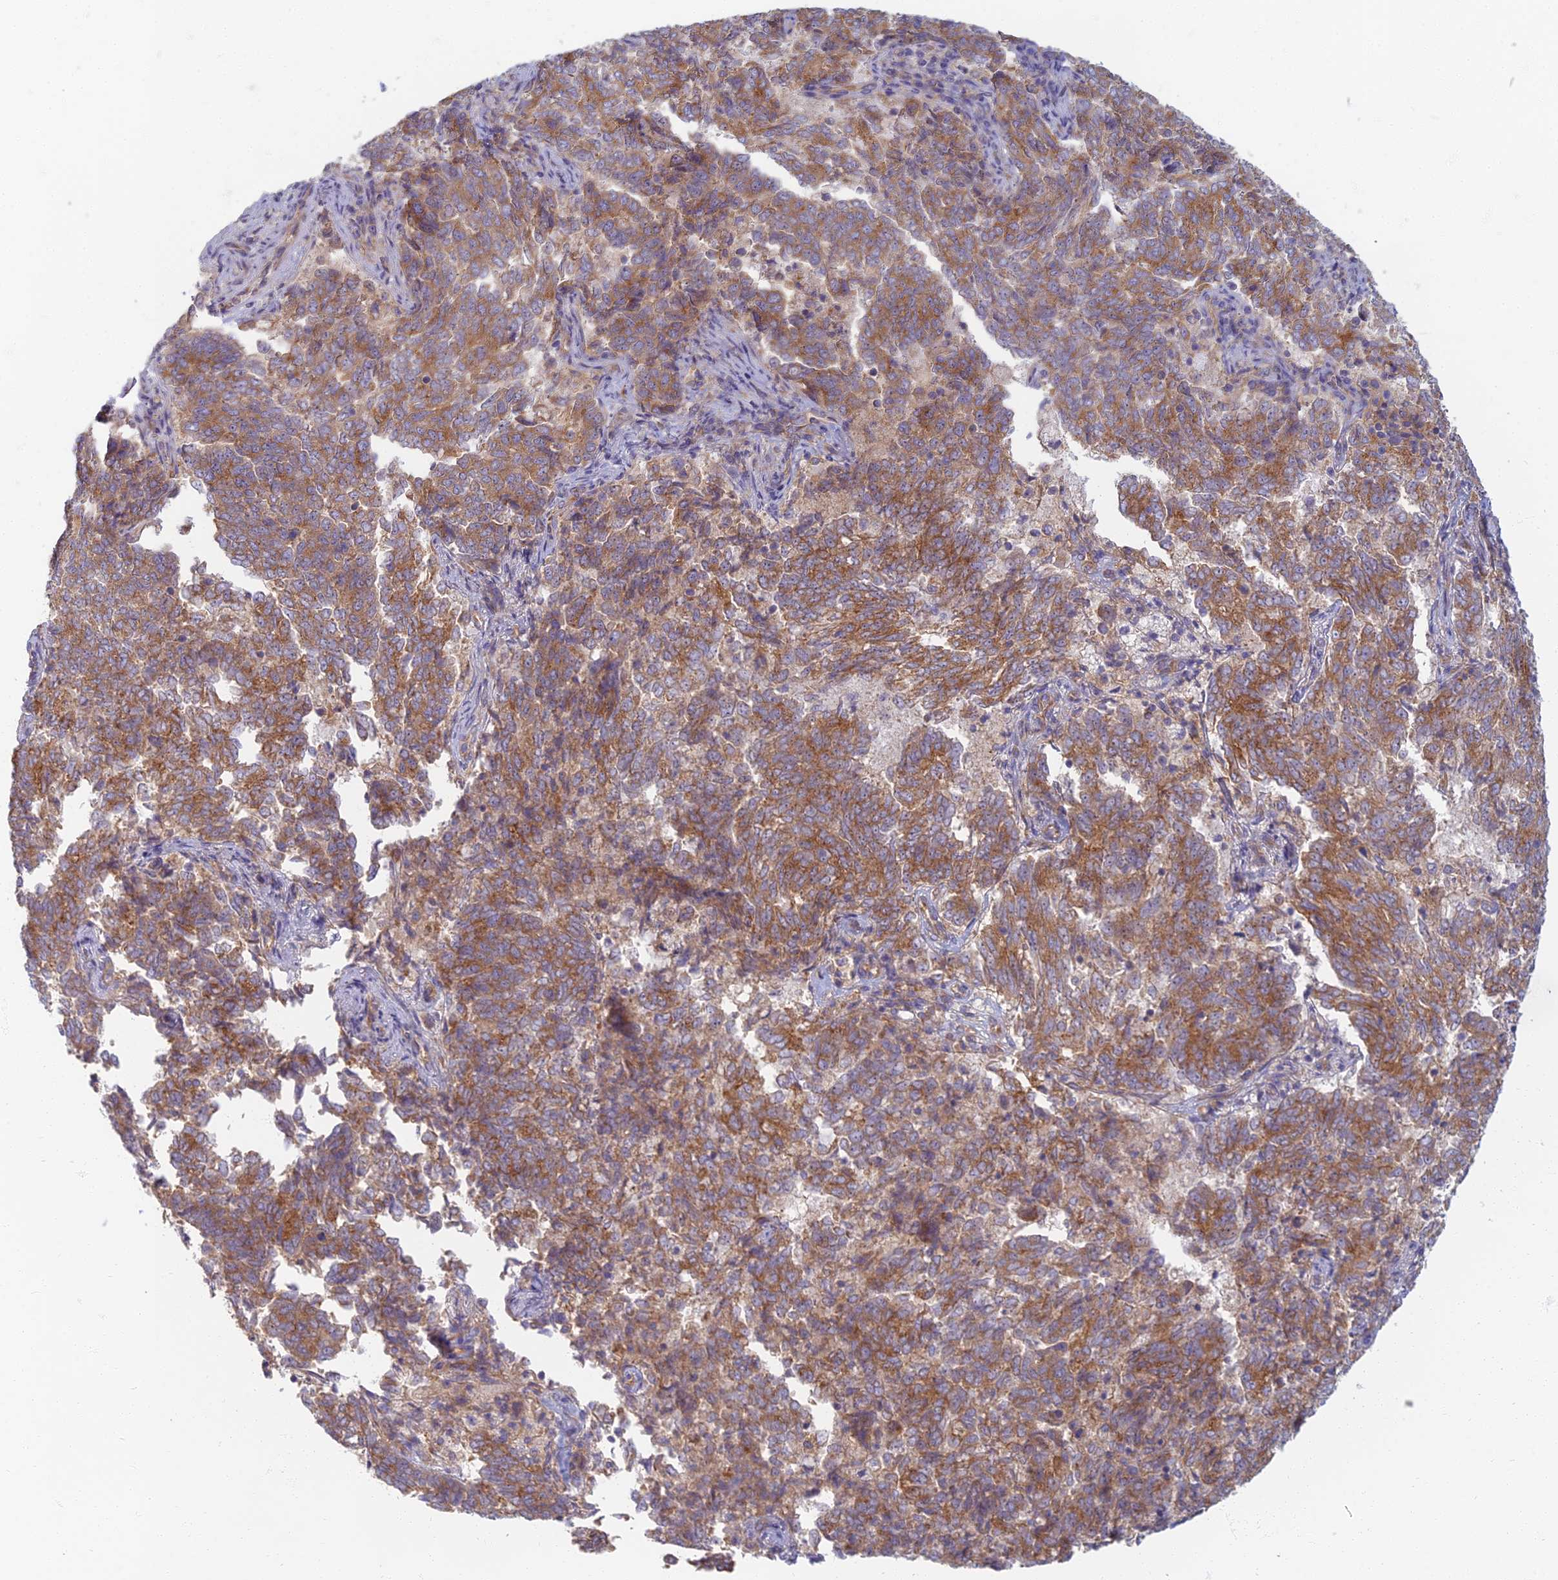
{"staining": {"intensity": "moderate", "quantity": ">75%", "location": "cytoplasmic/membranous"}, "tissue": "endometrial cancer", "cell_type": "Tumor cells", "image_type": "cancer", "snomed": [{"axis": "morphology", "description": "Adenocarcinoma, NOS"}, {"axis": "topography", "description": "Endometrium"}], "caption": "High-power microscopy captured an immunohistochemistry image of endometrial cancer (adenocarcinoma), revealing moderate cytoplasmic/membranous expression in approximately >75% of tumor cells.", "gene": "PROX2", "patient": {"sex": "female", "age": 80}}